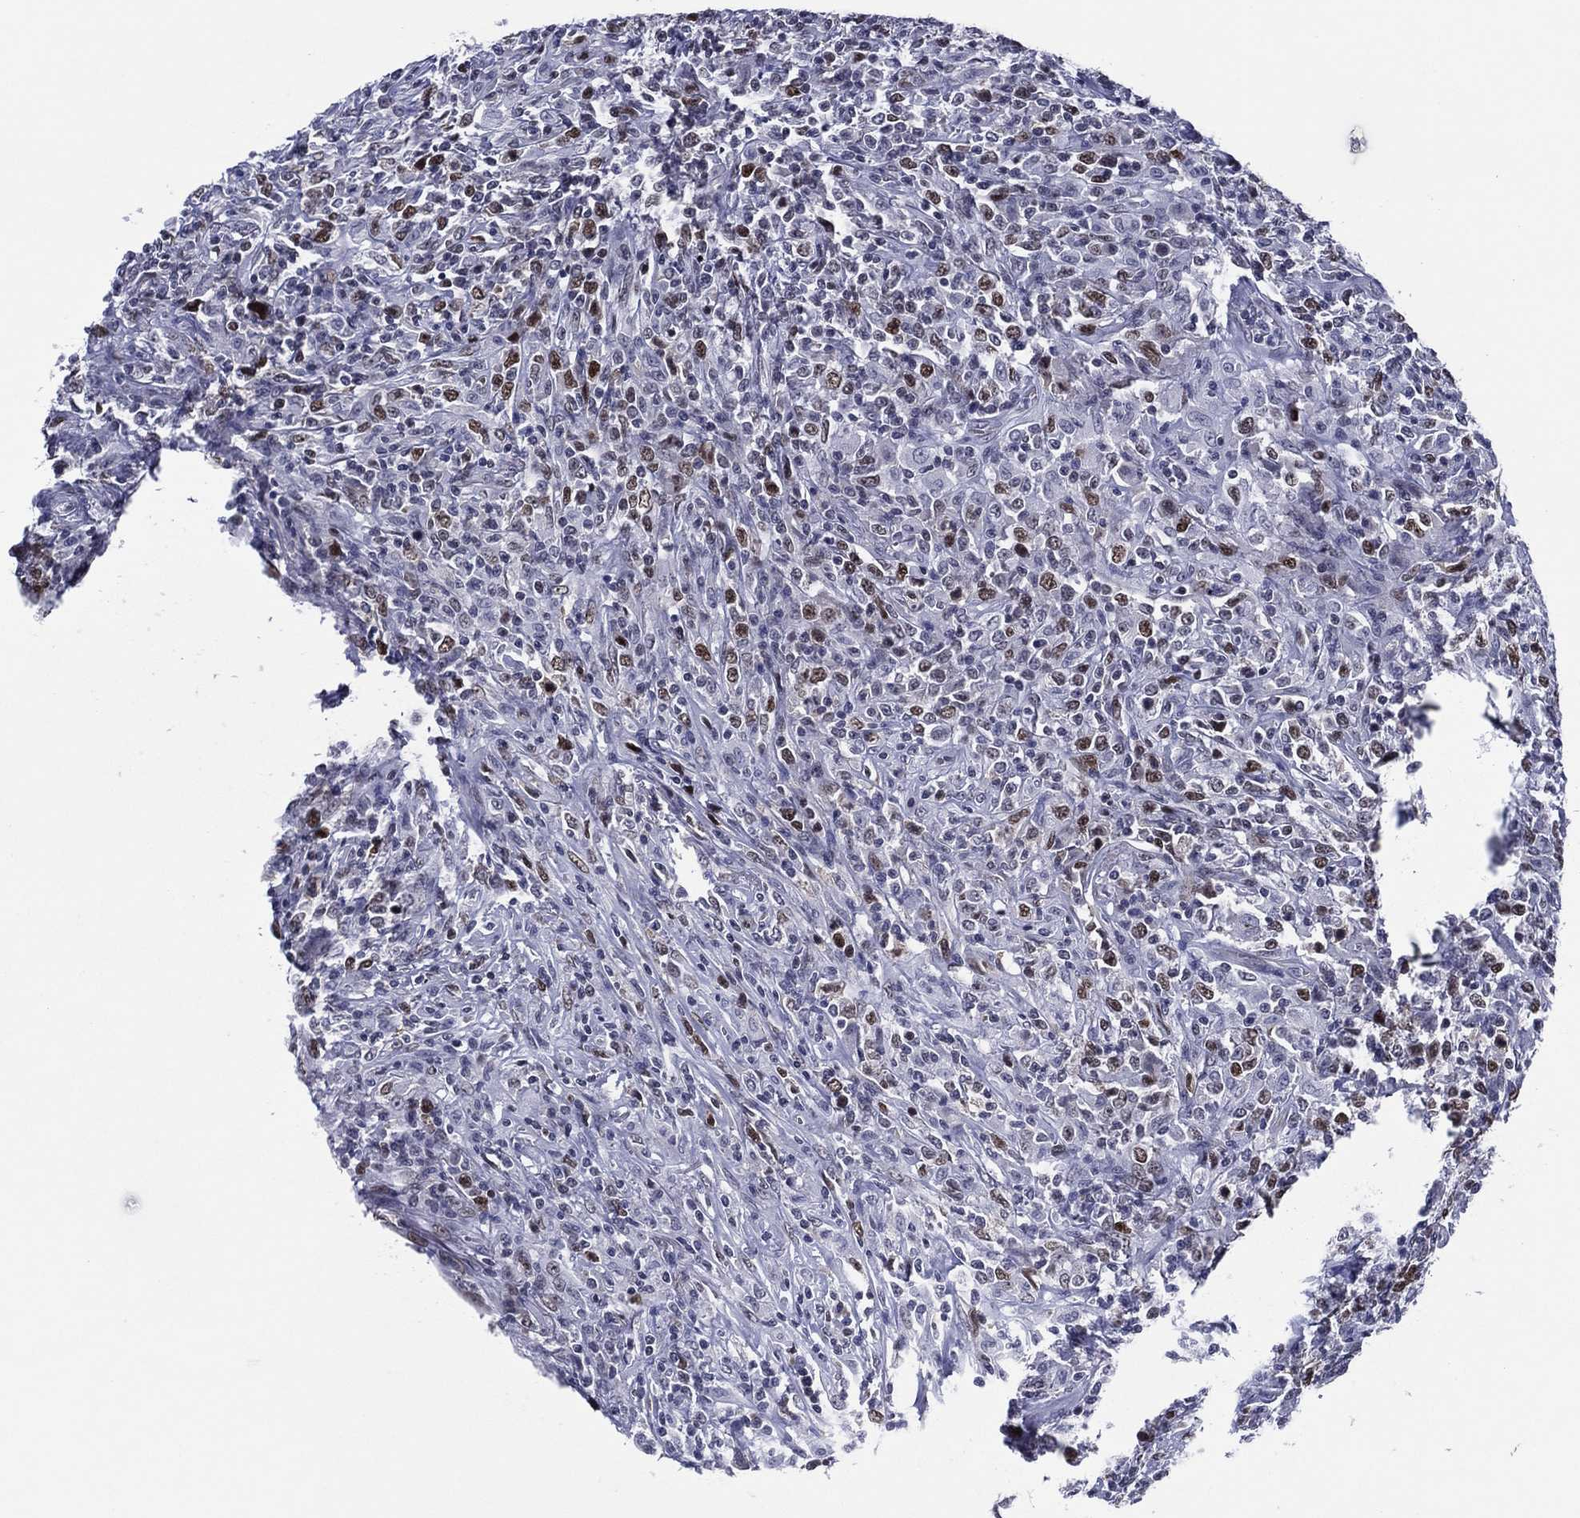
{"staining": {"intensity": "strong", "quantity": "<25%", "location": "nuclear"}, "tissue": "lymphoma", "cell_type": "Tumor cells", "image_type": "cancer", "snomed": [{"axis": "morphology", "description": "Malignant lymphoma, non-Hodgkin's type, High grade"}, {"axis": "topography", "description": "Lung"}], "caption": "A brown stain shows strong nuclear staining of a protein in high-grade malignant lymphoma, non-Hodgkin's type tumor cells.", "gene": "GATA6", "patient": {"sex": "male", "age": 79}}